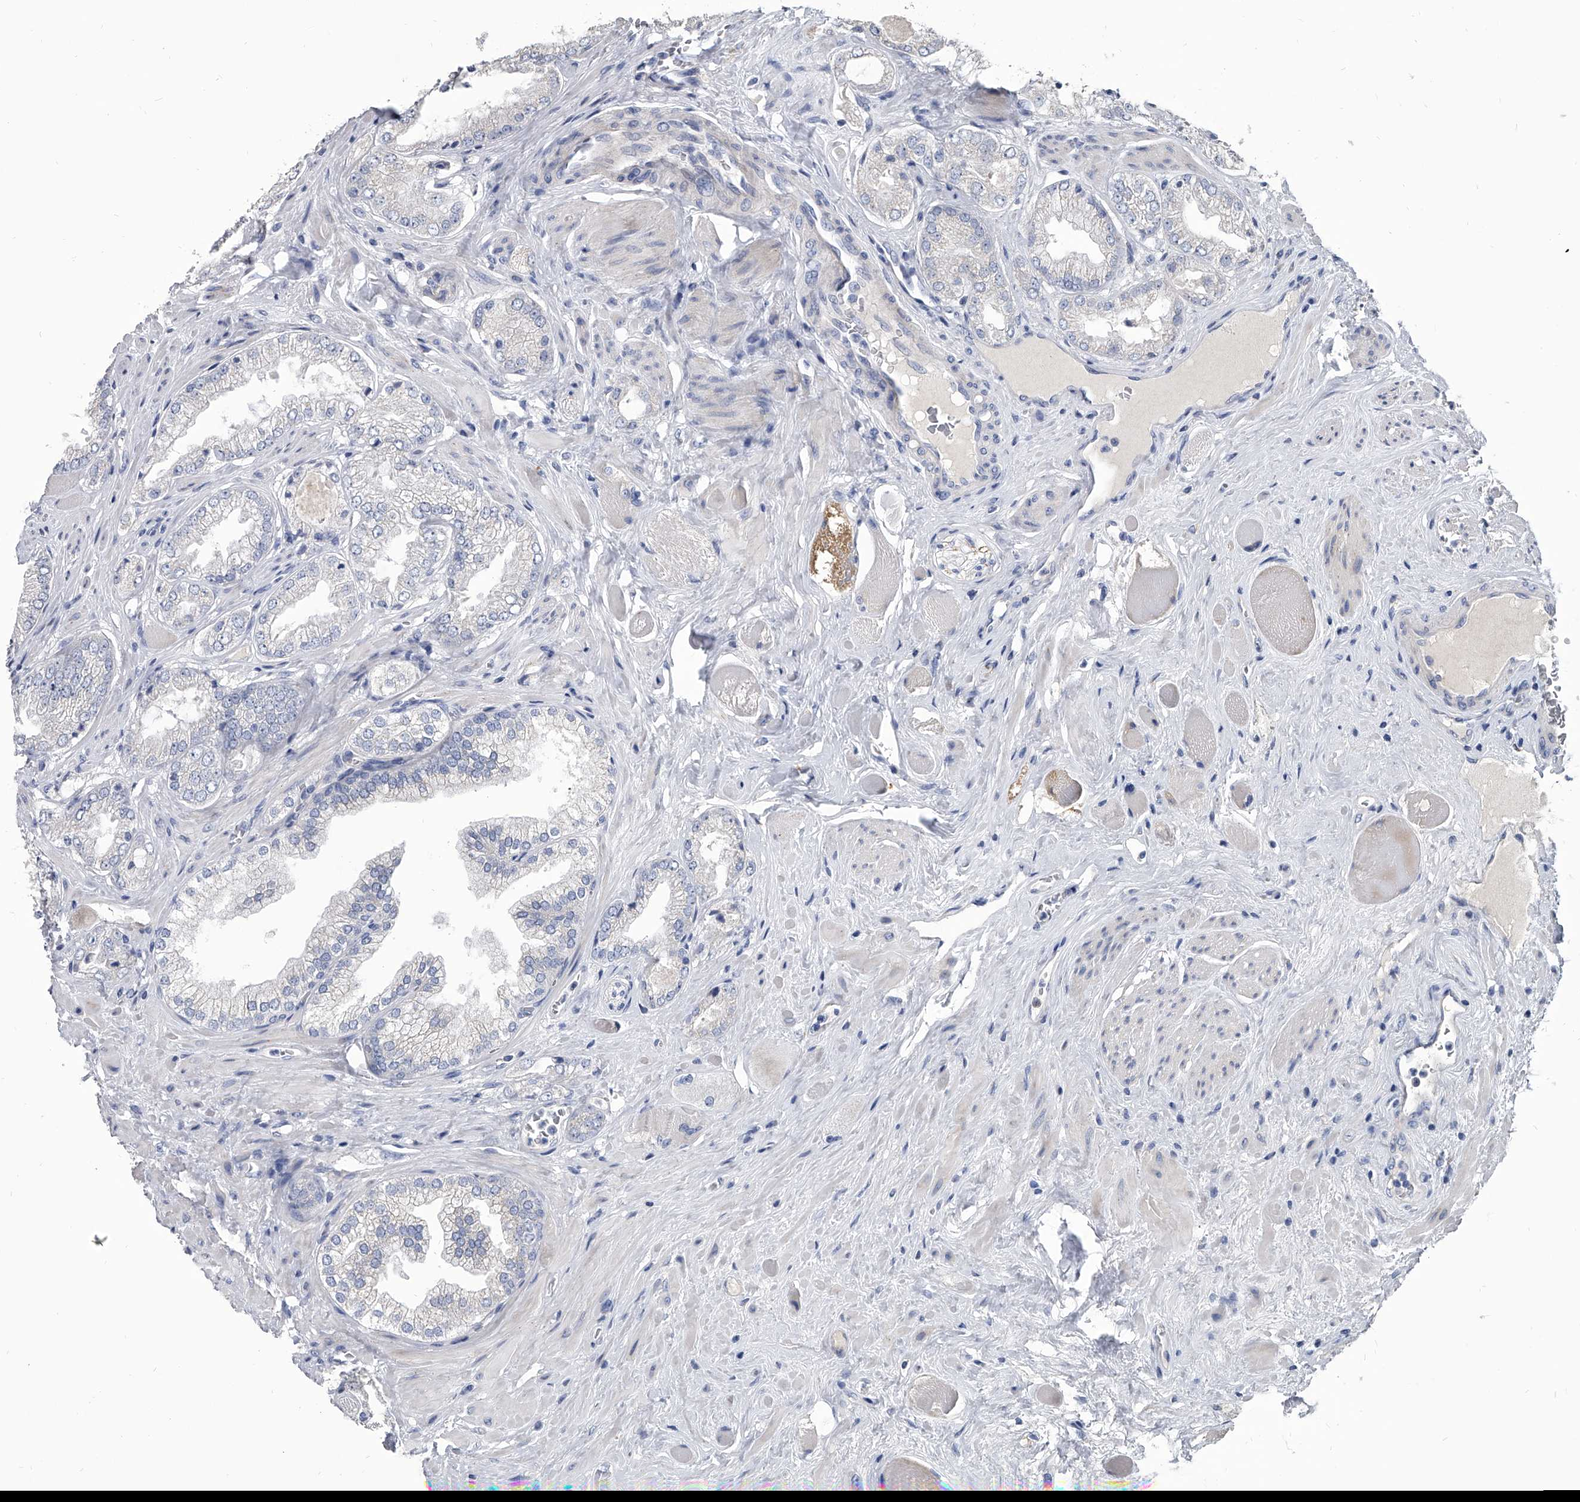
{"staining": {"intensity": "negative", "quantity": "none", "location": "none"}, "tissue": "prostate cancer", "cell_type": "Tumor cells", "image_type": "cancer", "snomed": [{"axis": "morphology", "description": "Adenocarcinoma, High grade"}, {"axis": "topography", "description": "Prostate"}], "caption": "High magnification brightfield microscopy of prostate high-grade adenocarcinoma stained with DAB (3,3'-diaminobenzidine) (brown) and counterstained with hematoxylin (blue): tumor cells show no significant positivity.", "gene": "SPP1", "patient": {"sex": "male", "age": 58}}